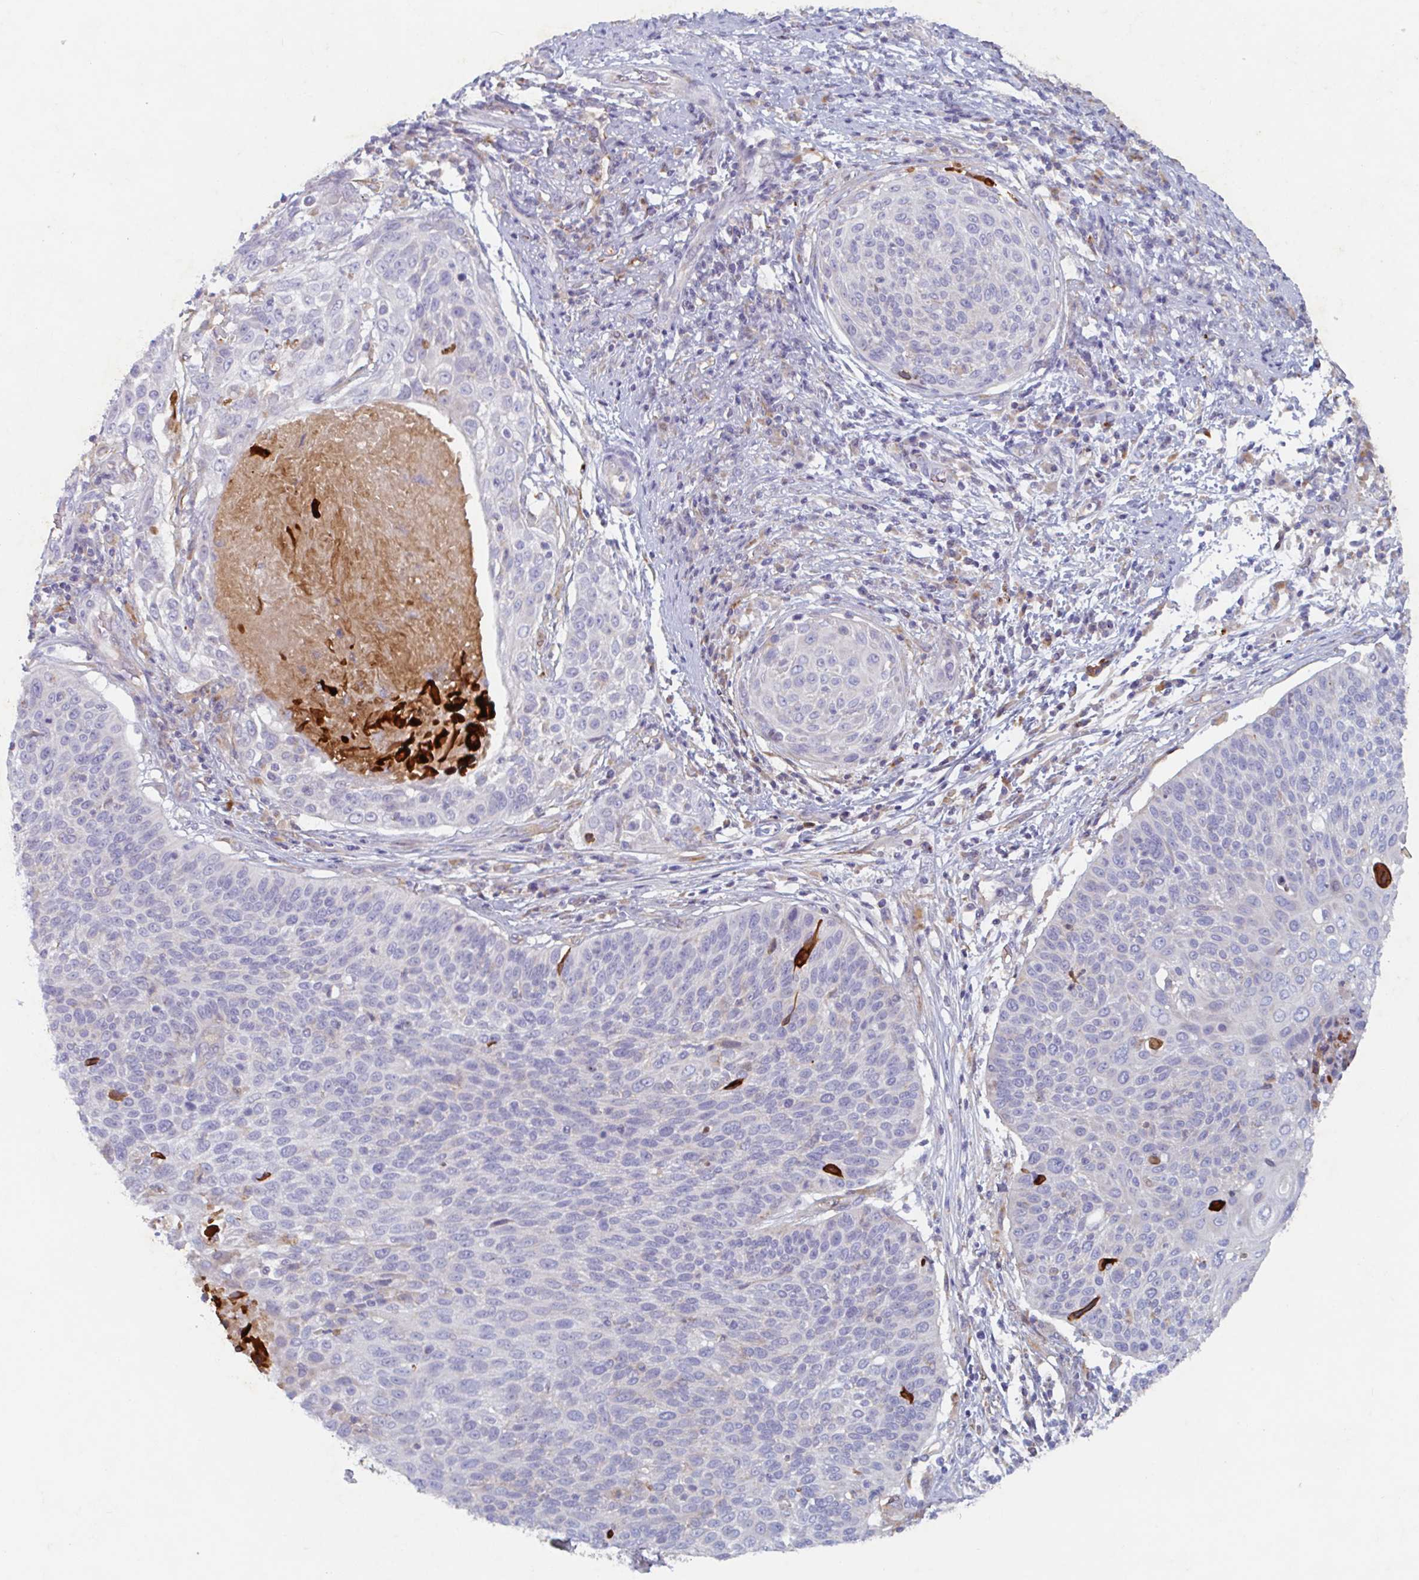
{"staining": {"intensity": "negative", "quantity": "none", "location": "none"}, "tissue": "cervical cancer", "cell_type": "Tumor cells", "image_type": "cancer", "snomed": [{"axis": "morphology", "description": "Squamous cell carcinoma, NOS"}, {"axis": "topography", "description": "Cervix"}], "caption": "A micrograph of human cervical squamous cell carcinoma is negative for staining in tumor cells. (IHC, brightfield microscopy, high magnification).", "gene": "MANBA", "patient": {"sex": "female", "age": 31}}